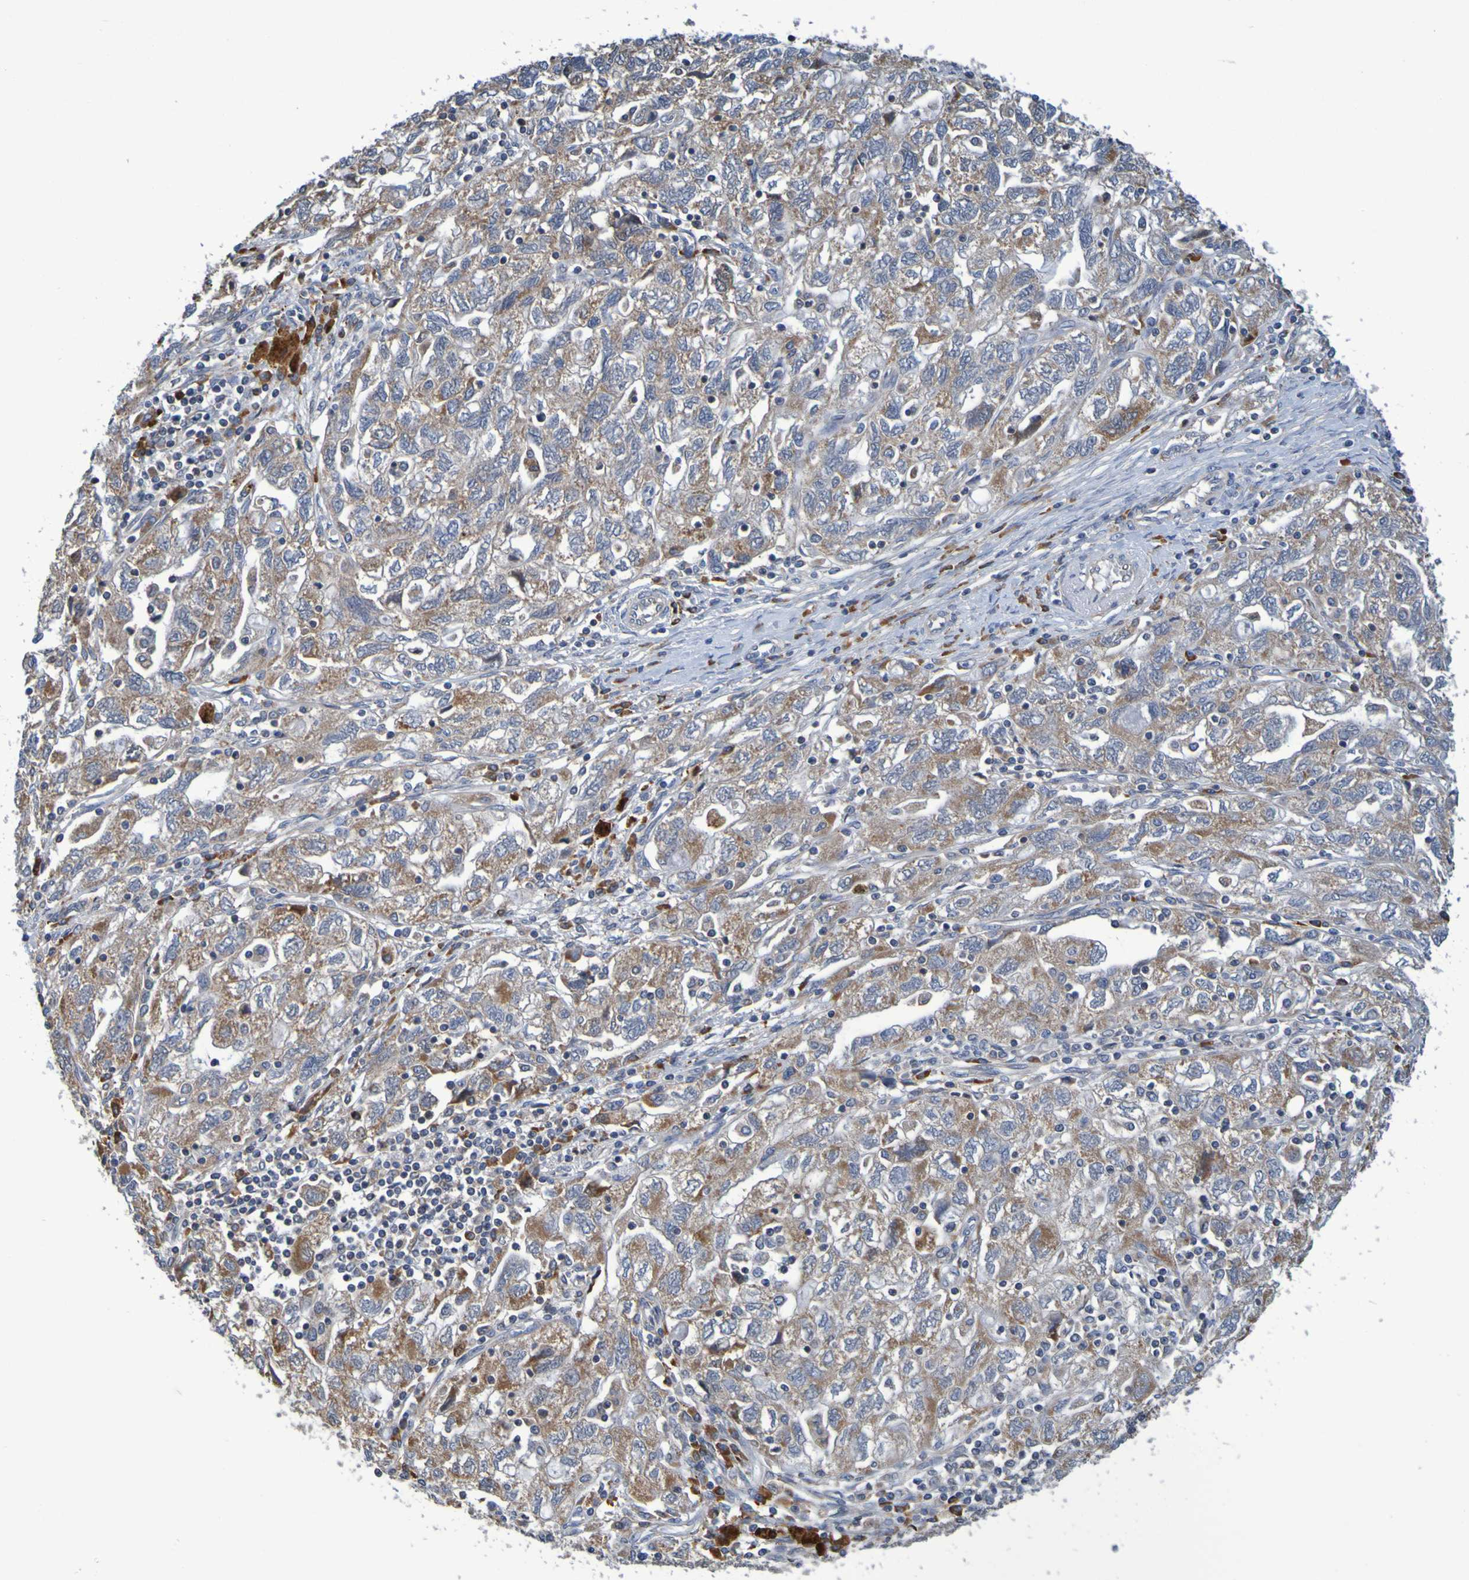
{"staining": {"intensity": "moderate", "quantity": ">75%", "location": "cytoplasmic/membranous"}, "tissue": "ovarian cancer", "cell_type": "Tumor cells", "image_type": "cancer", "snomed": [{"axis": "morphology", "description": "Carcinoma, NOS"}, {"axis": "morphology", "description": "Cystadenocarcinoma, serous, NOS"}, {"axis": "topography", "description": "Ovary"}], "caption": "Immunohistochemical staining of ovarian cancer exhibits moderate cytoplasmic/membranous protein expression in about >75% of tumor cells.", "gene": "CLDN18", "patient": {"sex": "female", "age": 69}}